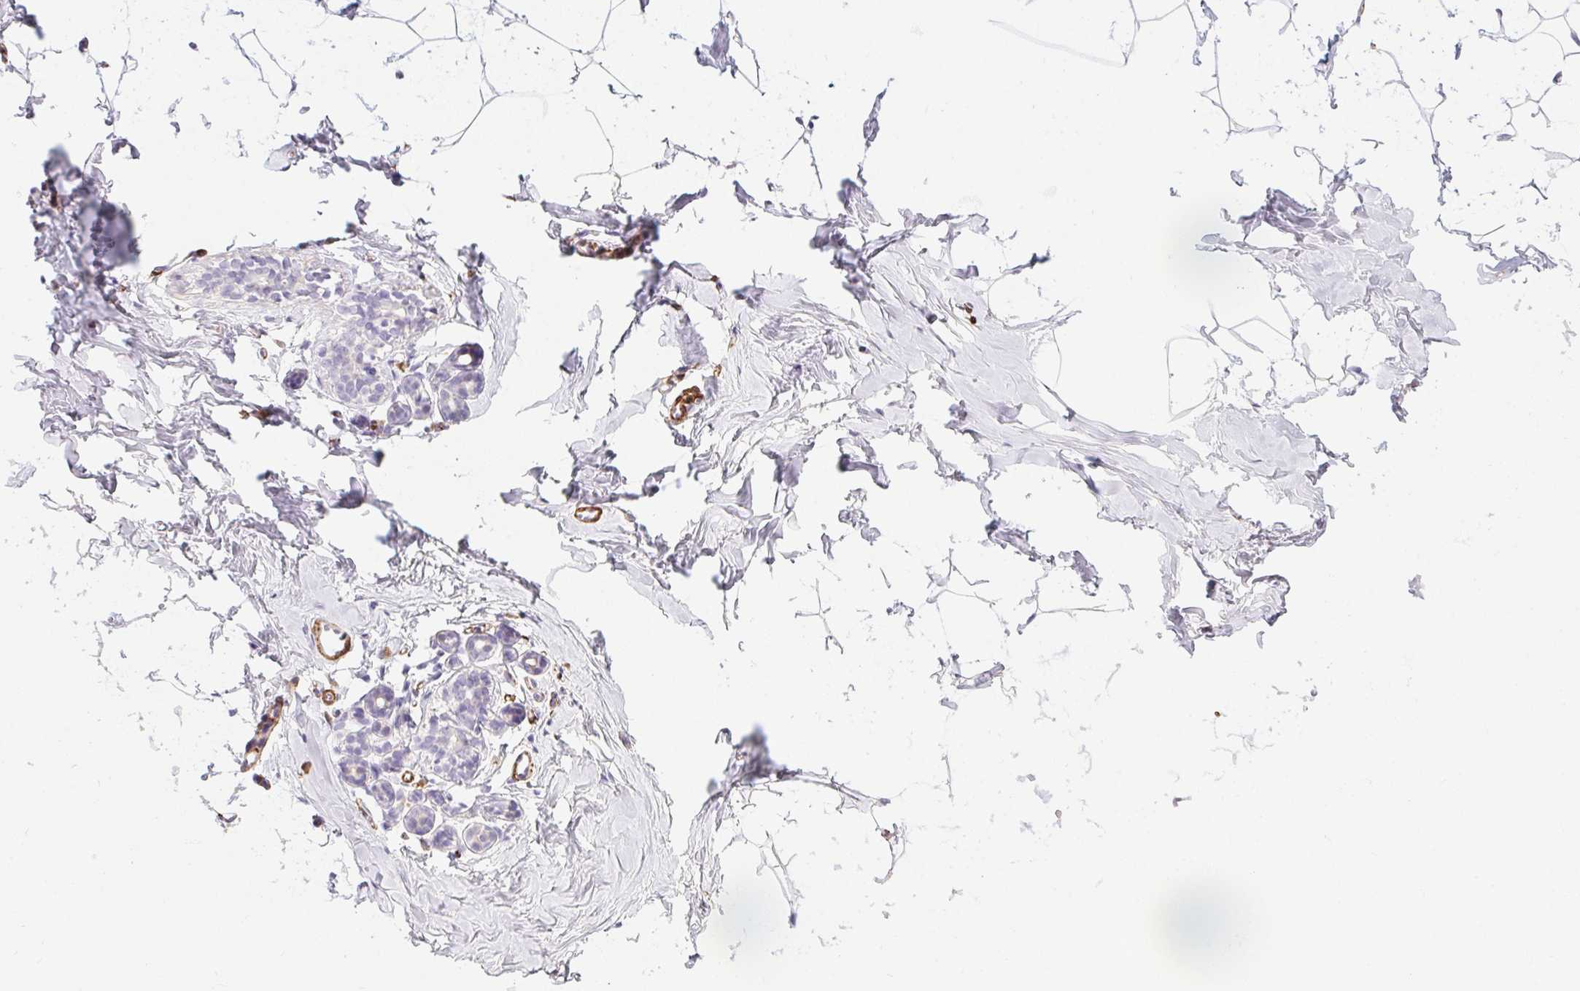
{"staining": {"intensity": "negative", "quantity": "none", "location": "none"}, "tissue": "breast", "cell_type": "Adipocytes", "image_type": "normal", "snomed": [{"axis": "morphology", "description": "Normal tissue, NOS"}, {"axis": "topography", "description": "Breast"}], "caption": "Histopathology image shows no significant protein positivity in adipocytes of normal breast.", "gene": "HRC", "patient": {"sex": "female", "age": 32}}